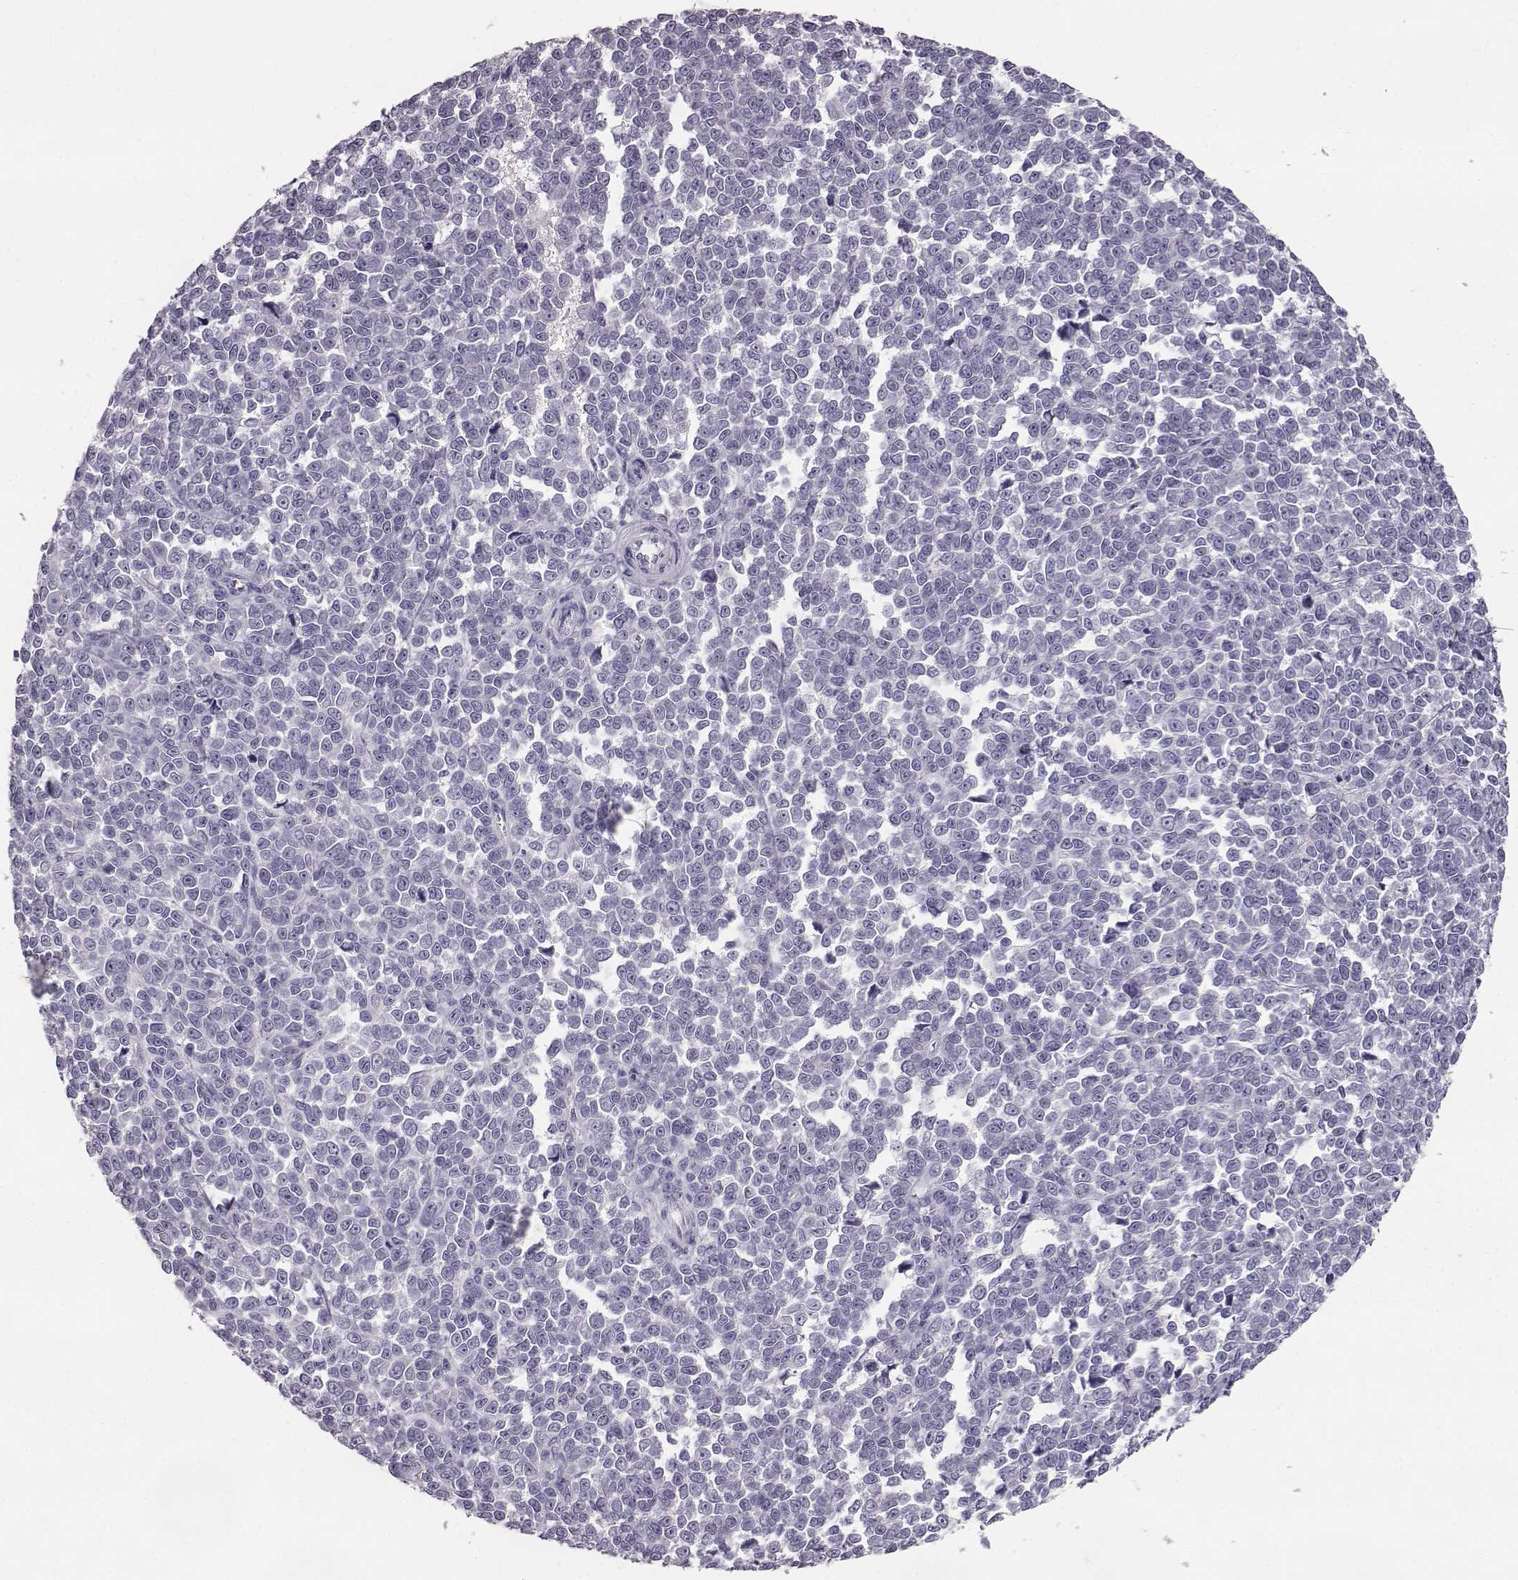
{"staining": {"intensity": "negative", "quantity": "none", "location": "none"}, "tissue": "melanoma", "cell_type": "Tumor cells", "image_type": "cancer", "snomed": [{"axis": "morphology", "description": "Malignant melanoma, NOS"}, {"axis": "topography", "description": "Skin"}], "caption": "High power microscopy histopathology image of an IHC histopathology image of melanoma, revealing no significant positivity in tumor cells.", "gene": "NPTXR", "patient": {"sex": "female", "age": 95}}